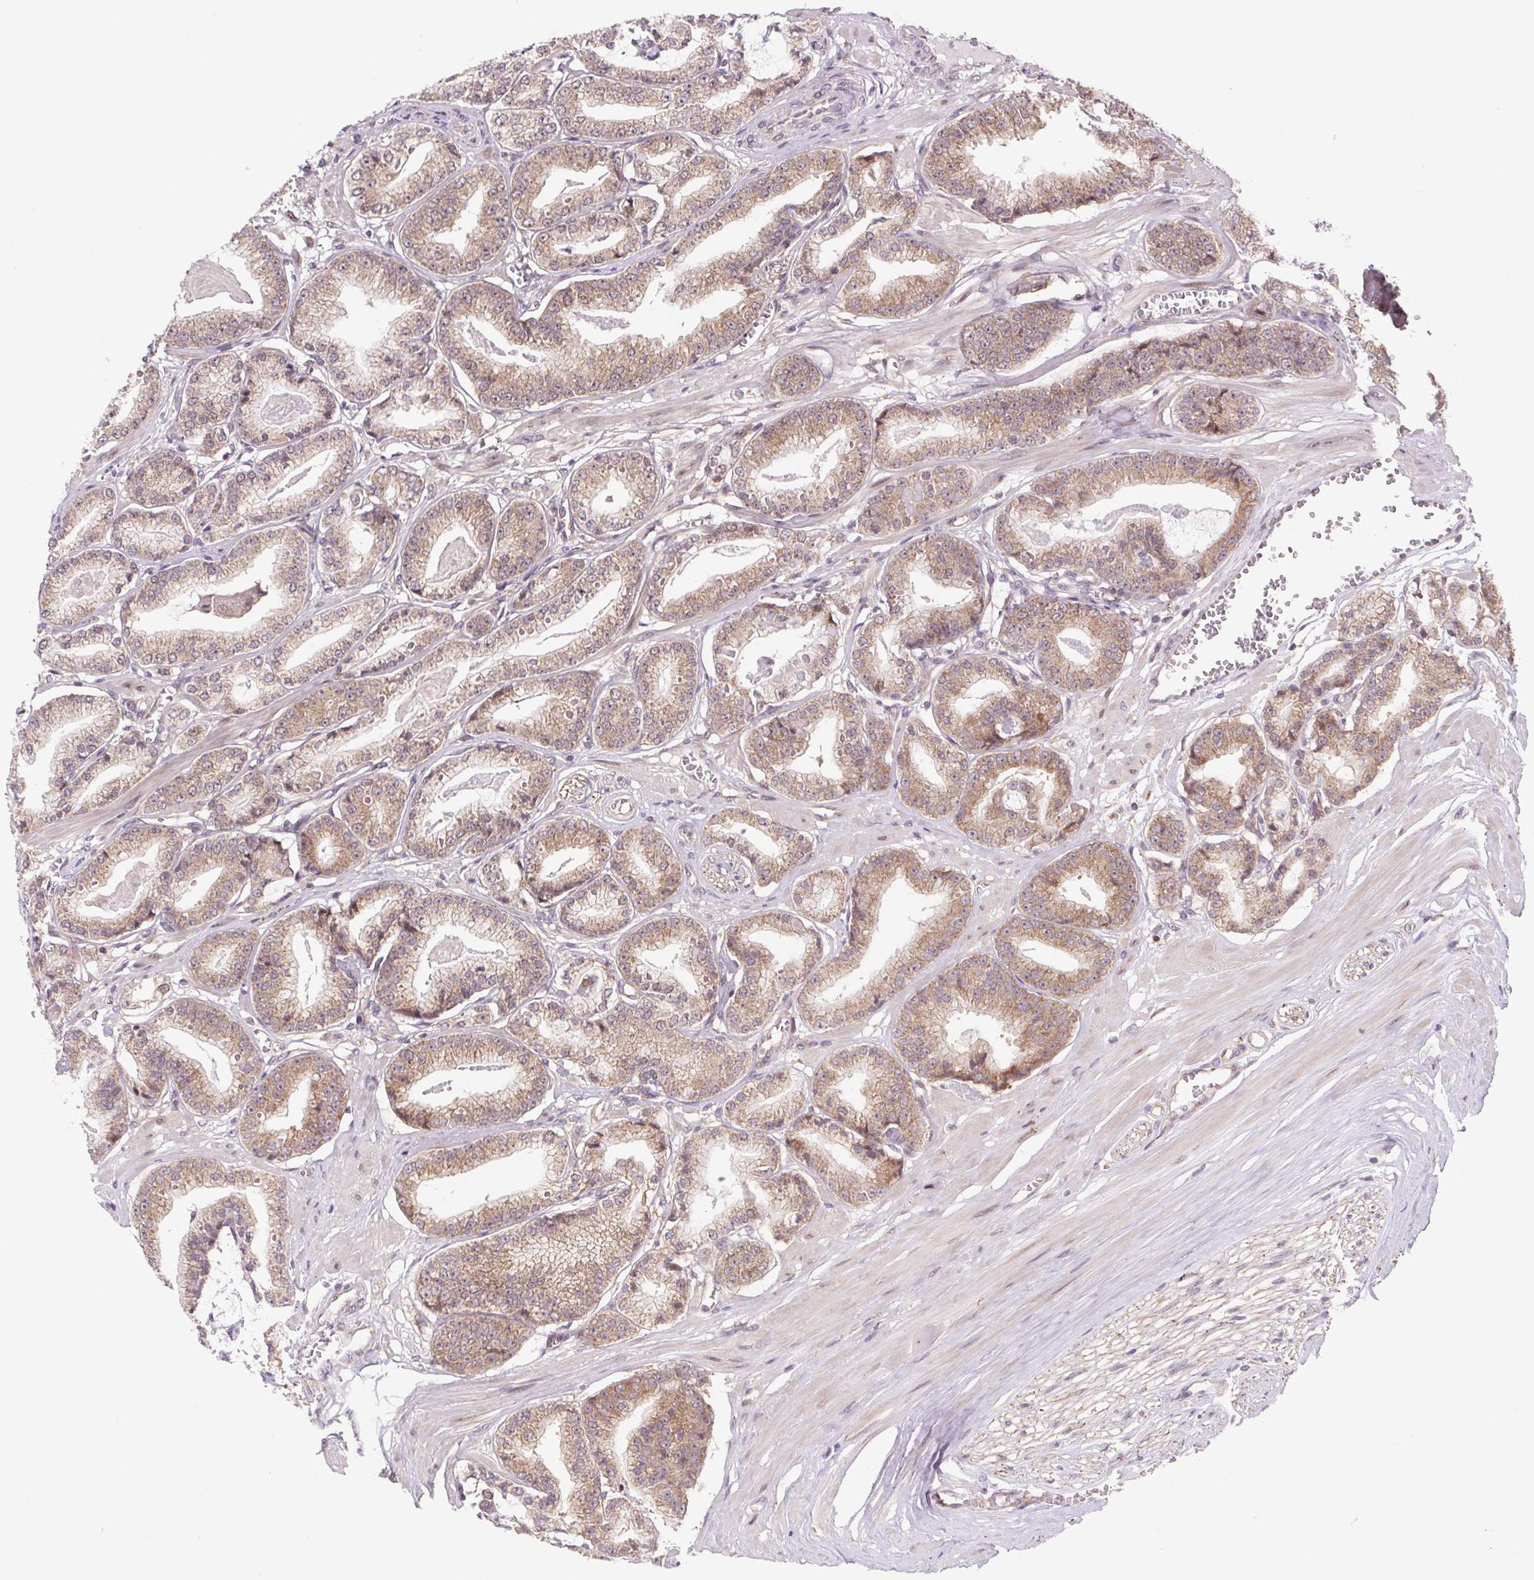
{"staining": {"intensity": "moderate", "quantity": ">75%", "location": "cytoplasmic/membranous"}, "tissue": "prostate cancer", "cell_type": "Tumor cells", "image_type": "cancer", "snomed": [{"axis": "morphology", "description": "Adenocarcinoma, High grade"}, {"axis": "topography", "description": "Prostate"}], "caption": "Moderate cytoplasmic/membranous positivity for a protein is appreciated in approximately >75% of tumor cells of high-grade adenocarcinoma (prostate) using immunohistochemistry.", "gene": "HFE", "patient": {"sex": "male", "age": 71}}